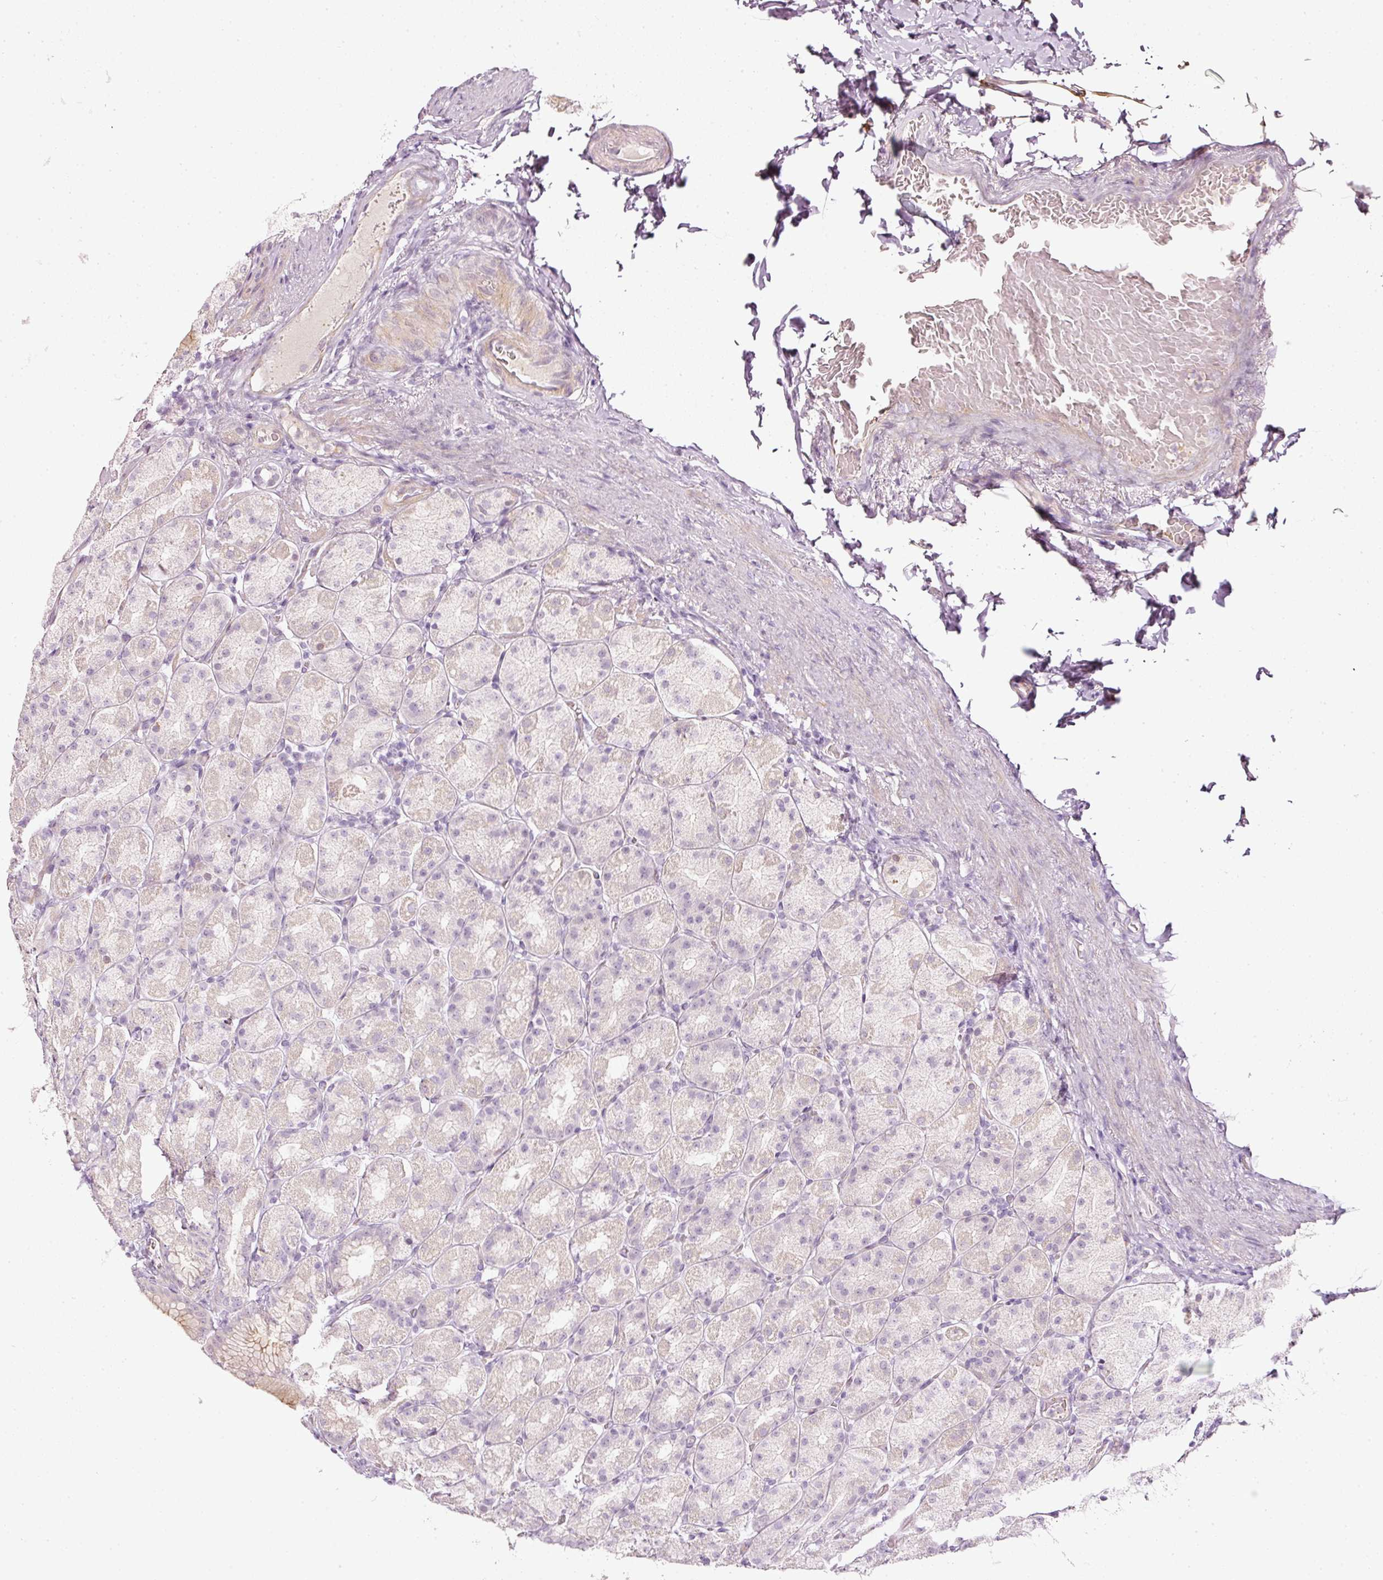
{"staining": {"intensity": "weak", "quantity": "<25%", "location": "cytoplasmic/membranous"}, "tissue": "stomach", "cell_type": "Glandular cells", "image_type": "normal", "snomed": [{"axis": "morphology", "description": "Normal tissue, NOS"}, {"axis": "topography", "description": "Stomach, upper"}, {"axis": "topography", "description": "Stomach"}], "caption": "An IHC photomicrograph of benign stomach is shown. There is no staining in glandular cells of stomach. The staining was performed using DAB to visualize the protein expression in brown, while the nuclei were stained in blue with hematoxylin (Magnification: 20x).", "gene": "TOGARAM1", "patient": {"sex": "male", "age": 68}}